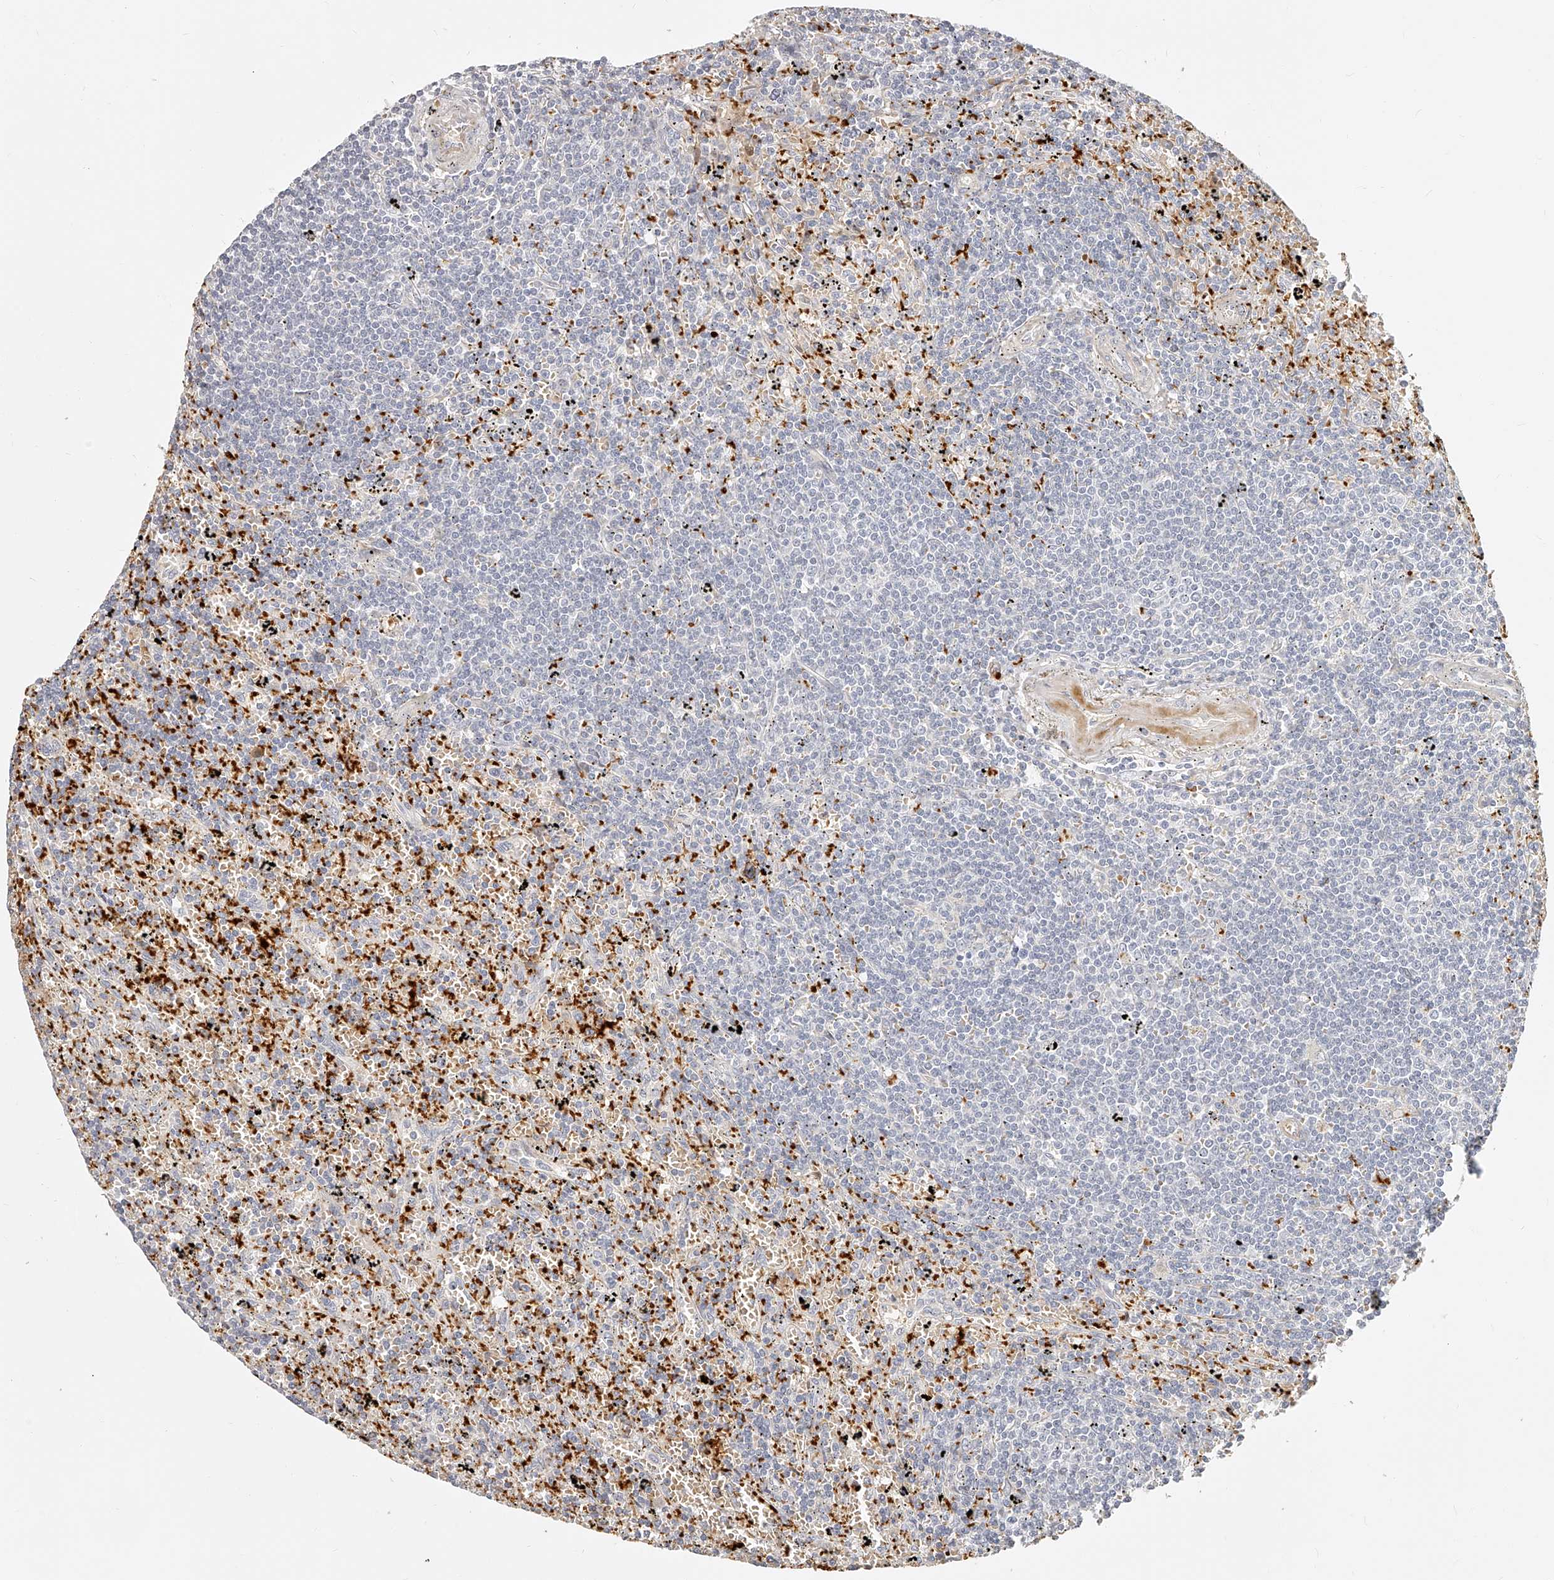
{"staining": {"intensity": "negative", "quantity": "none", "location": "none"}, "tissue": "lymphoma", "cell_type": "Tumor cells", "image_type": "cancer", "snomed": [{"axis": "morphology", "description": "Malignant lymphoma, non-Hodgkin's type, Low grade"}, {"axis": "topography", "description": "Spleen"}], "caption": "This micrograph is of malignant lymphoma, non-Hodgkin's type (low-grade) stained with immunohistochemistry to label a protein in brown with the nuclei are counter-stained blue. There is no positivity in tumor cells. Brightfield microscopy of immunohistochemistry stained with DAB (brown) and hematoxylin (blue), captured at high magnification.", "gene": "ITGB3", "patient": {"sex": "male", "age": 76}}